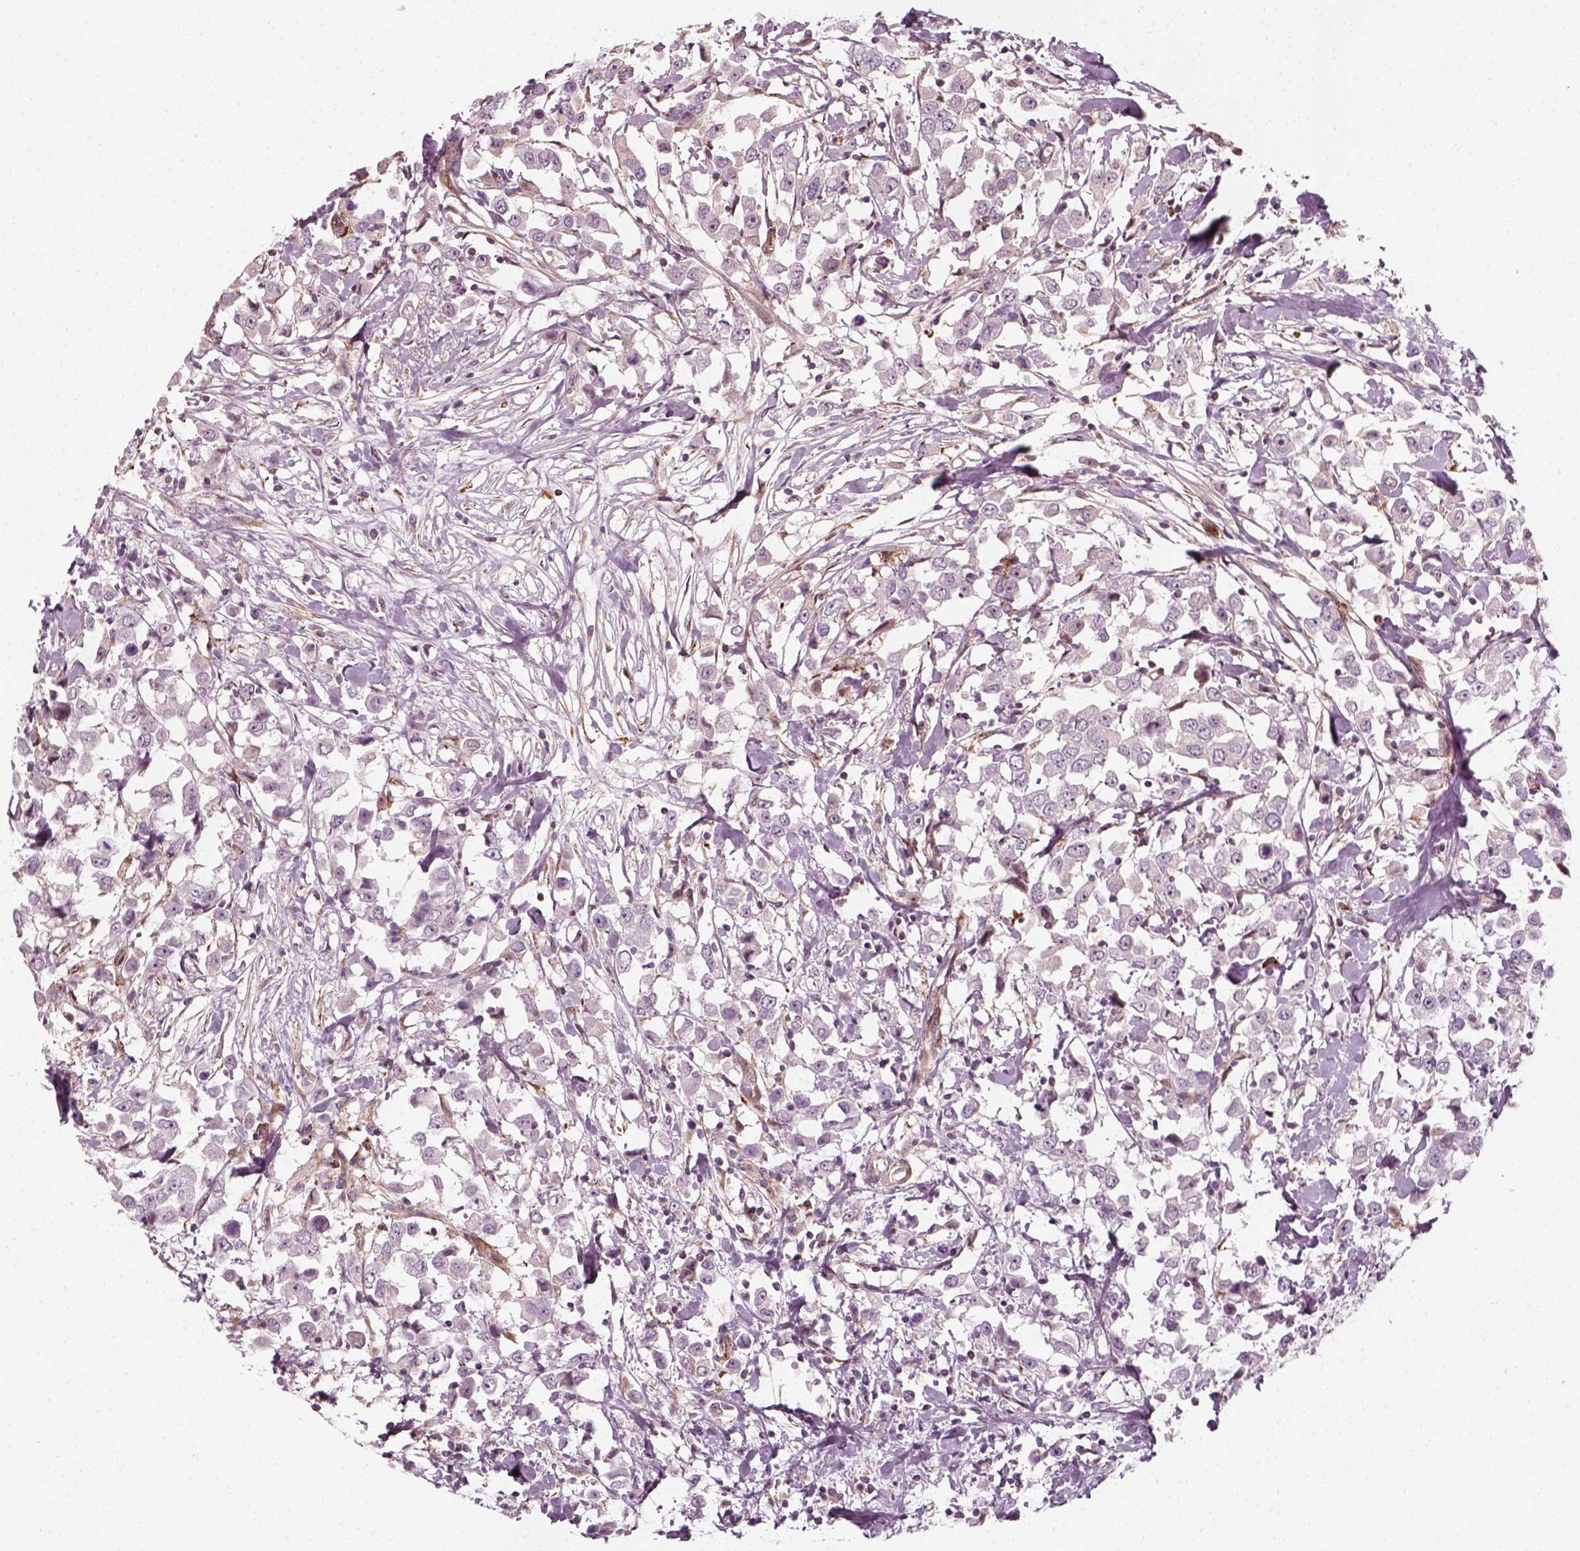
{"staining": {"intensity": "negative", "quantity": "none", "location": "none"}, "tissue": "breast cancer", "cell_type": "Tumor cells", "image_type": "cancer", "snomed": [{"axis": "morphology", "description": "Duct carcinoma"}, {"axis": "topography", "description": "Breast"}], "caption": "Breast infiltrating ductal carcinoma stained for a protein using IHC reveals no positivity tumor cells.", "gene": "DNASE1L1", "patient": {"sex": "female", "age": 61}}